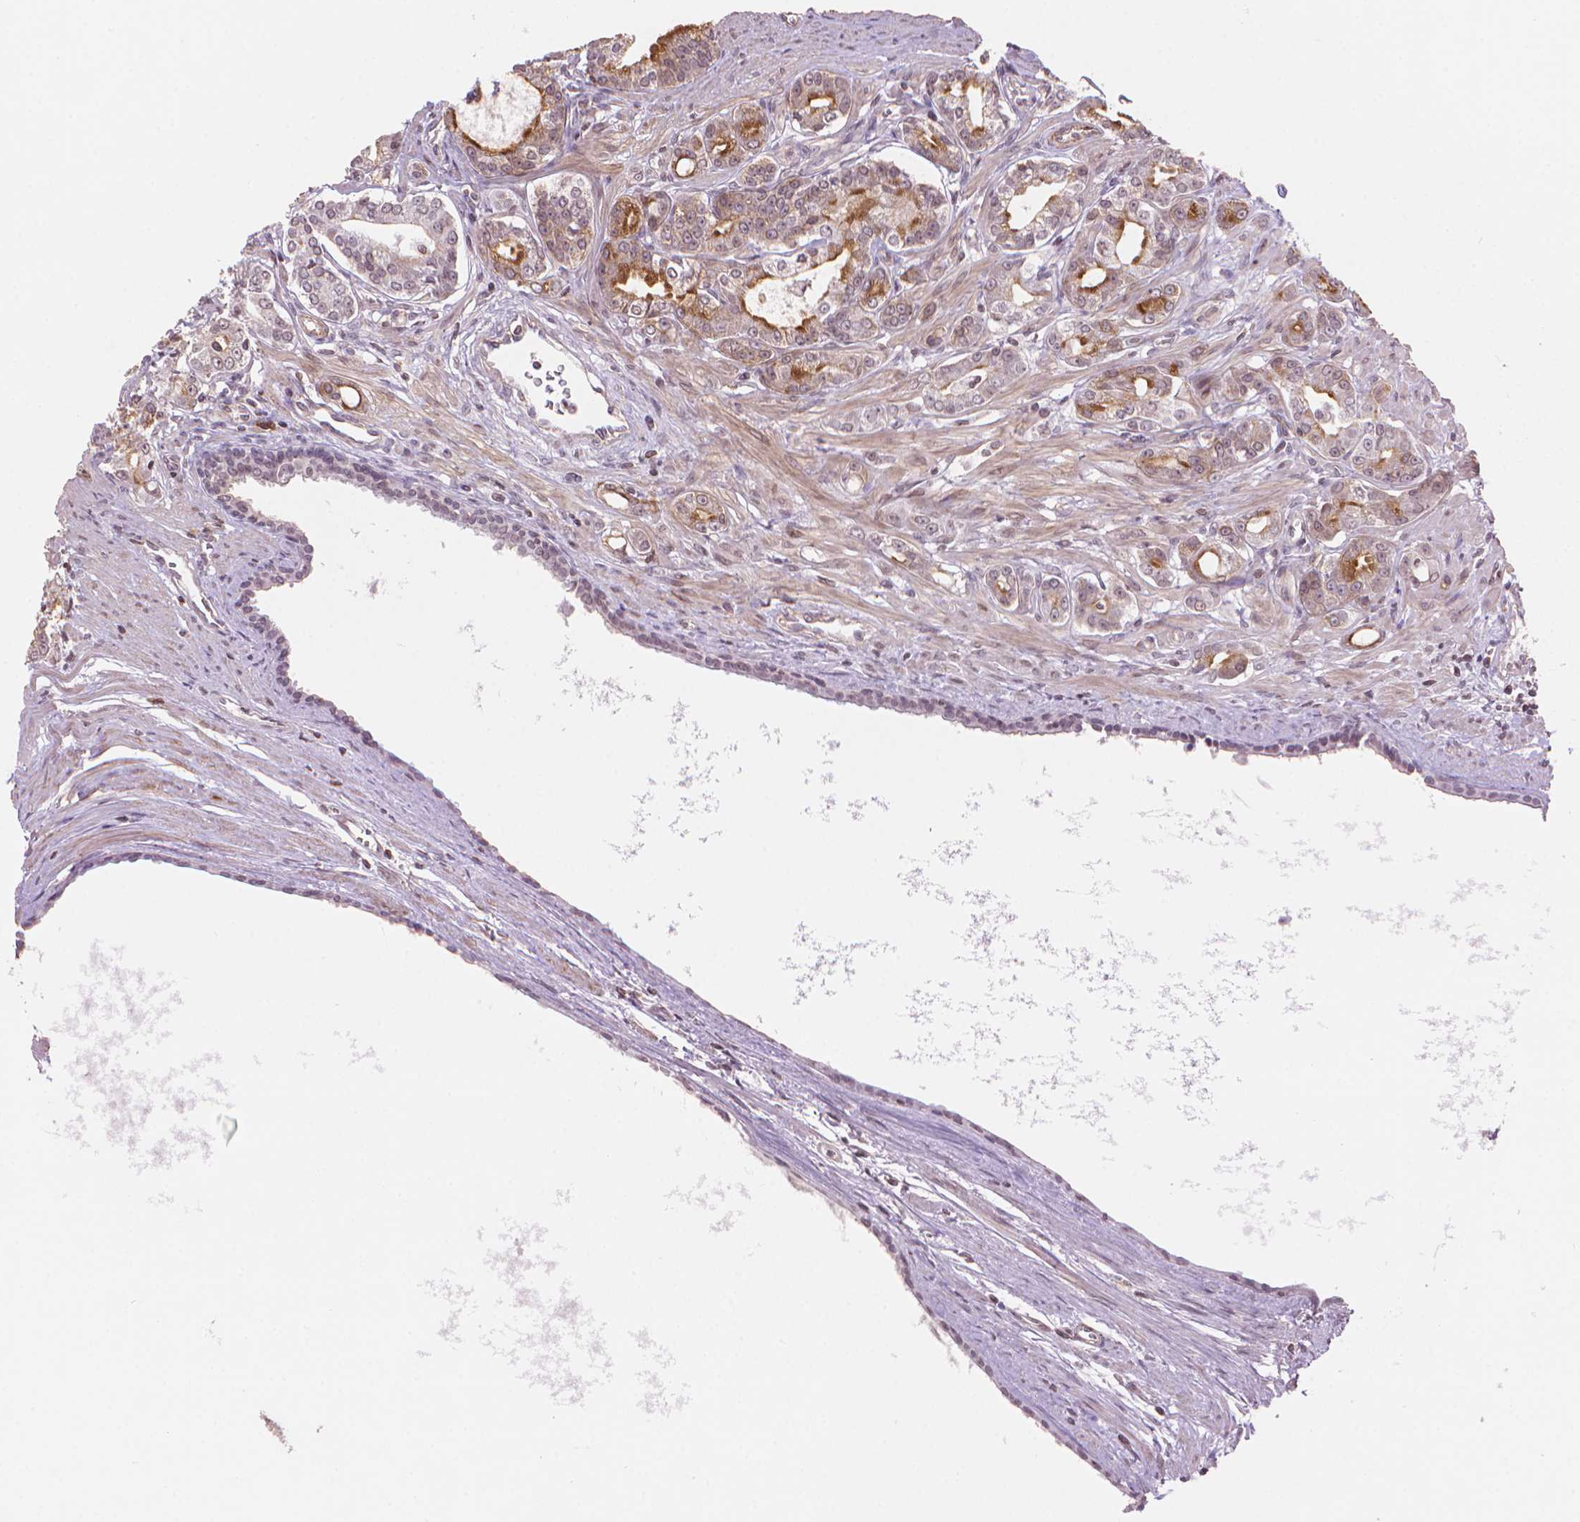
{"staining": {"intensity": "moderate", "quantity": "<25%", "location": "cytoplasmic/membranous"}, "tissue": "prostate cancer", "cell_type": "Tumor cells", "image_type": "cancer", "snomed": [{"axis": "morphology", "description": "Adenocarcinoma, NOS"}, {"axis": "topography", "description": "Prostate"}], "caption": "Adenocarcinoma (prostate) tissue reveals moderate cytoplasmic/membranous expression in about <25% of tumor cells, visualized by immunohistochemistry.", "gene": "TMEM184A", "patient": {"sex": "male", "age": 71}}